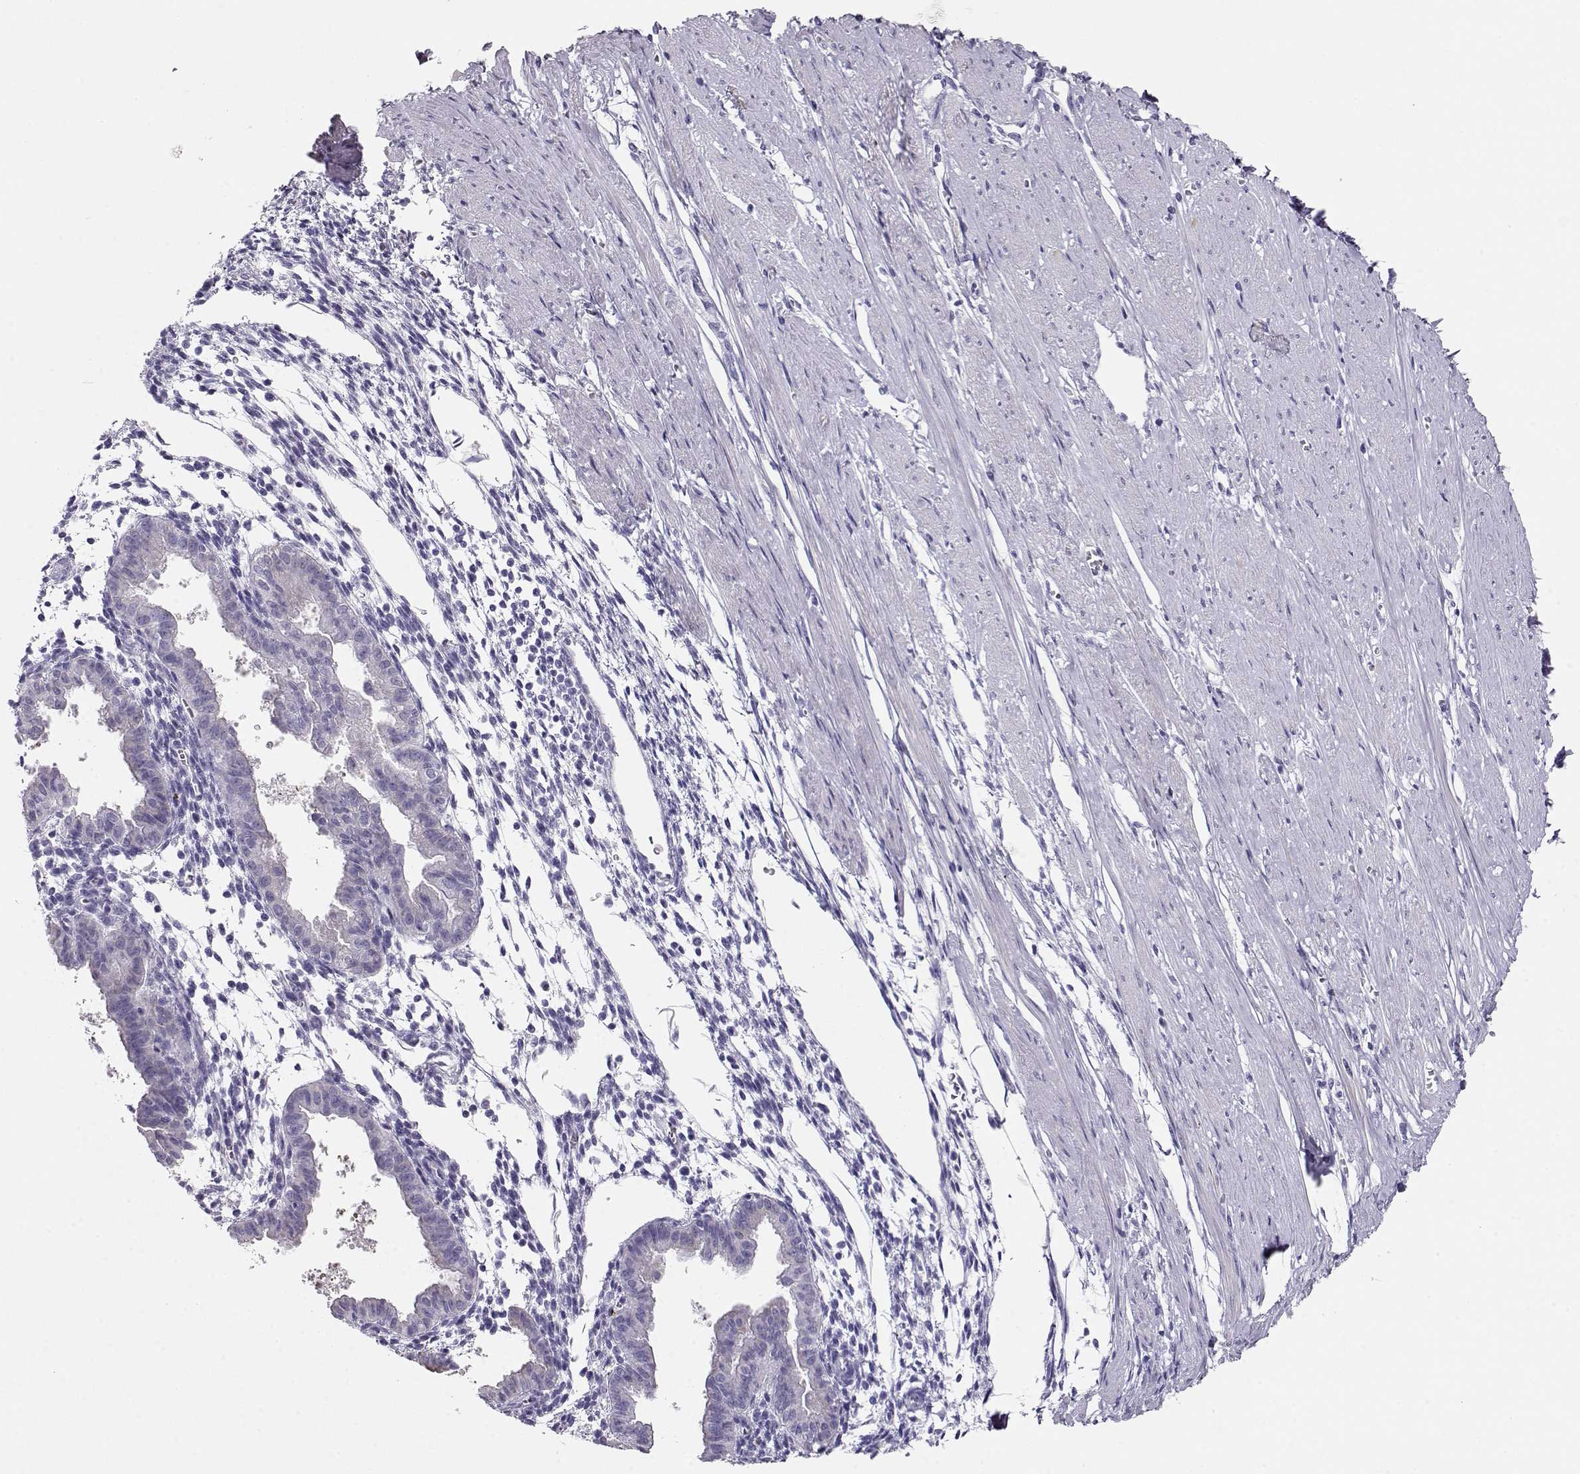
{"staining": {"intensity": "negative", "quantity": "none", "location": "none"}, "tissue": "endometrium", "cell_type": "Cells in endometrial stroma", "image_type": "normal", "snomed": [{"axis": "morphology", "description": "Normal tissue, NOS"}, {"axis": "topography", "description": "Endometrium"}], "caption": "A high-resolution micrograph shows IHC staining of benign endometrium, which demonstrates no significant staining in cells in endometrial stroma.", "gene": "CRX", "patient": {"sex": "female", "age": 37}}